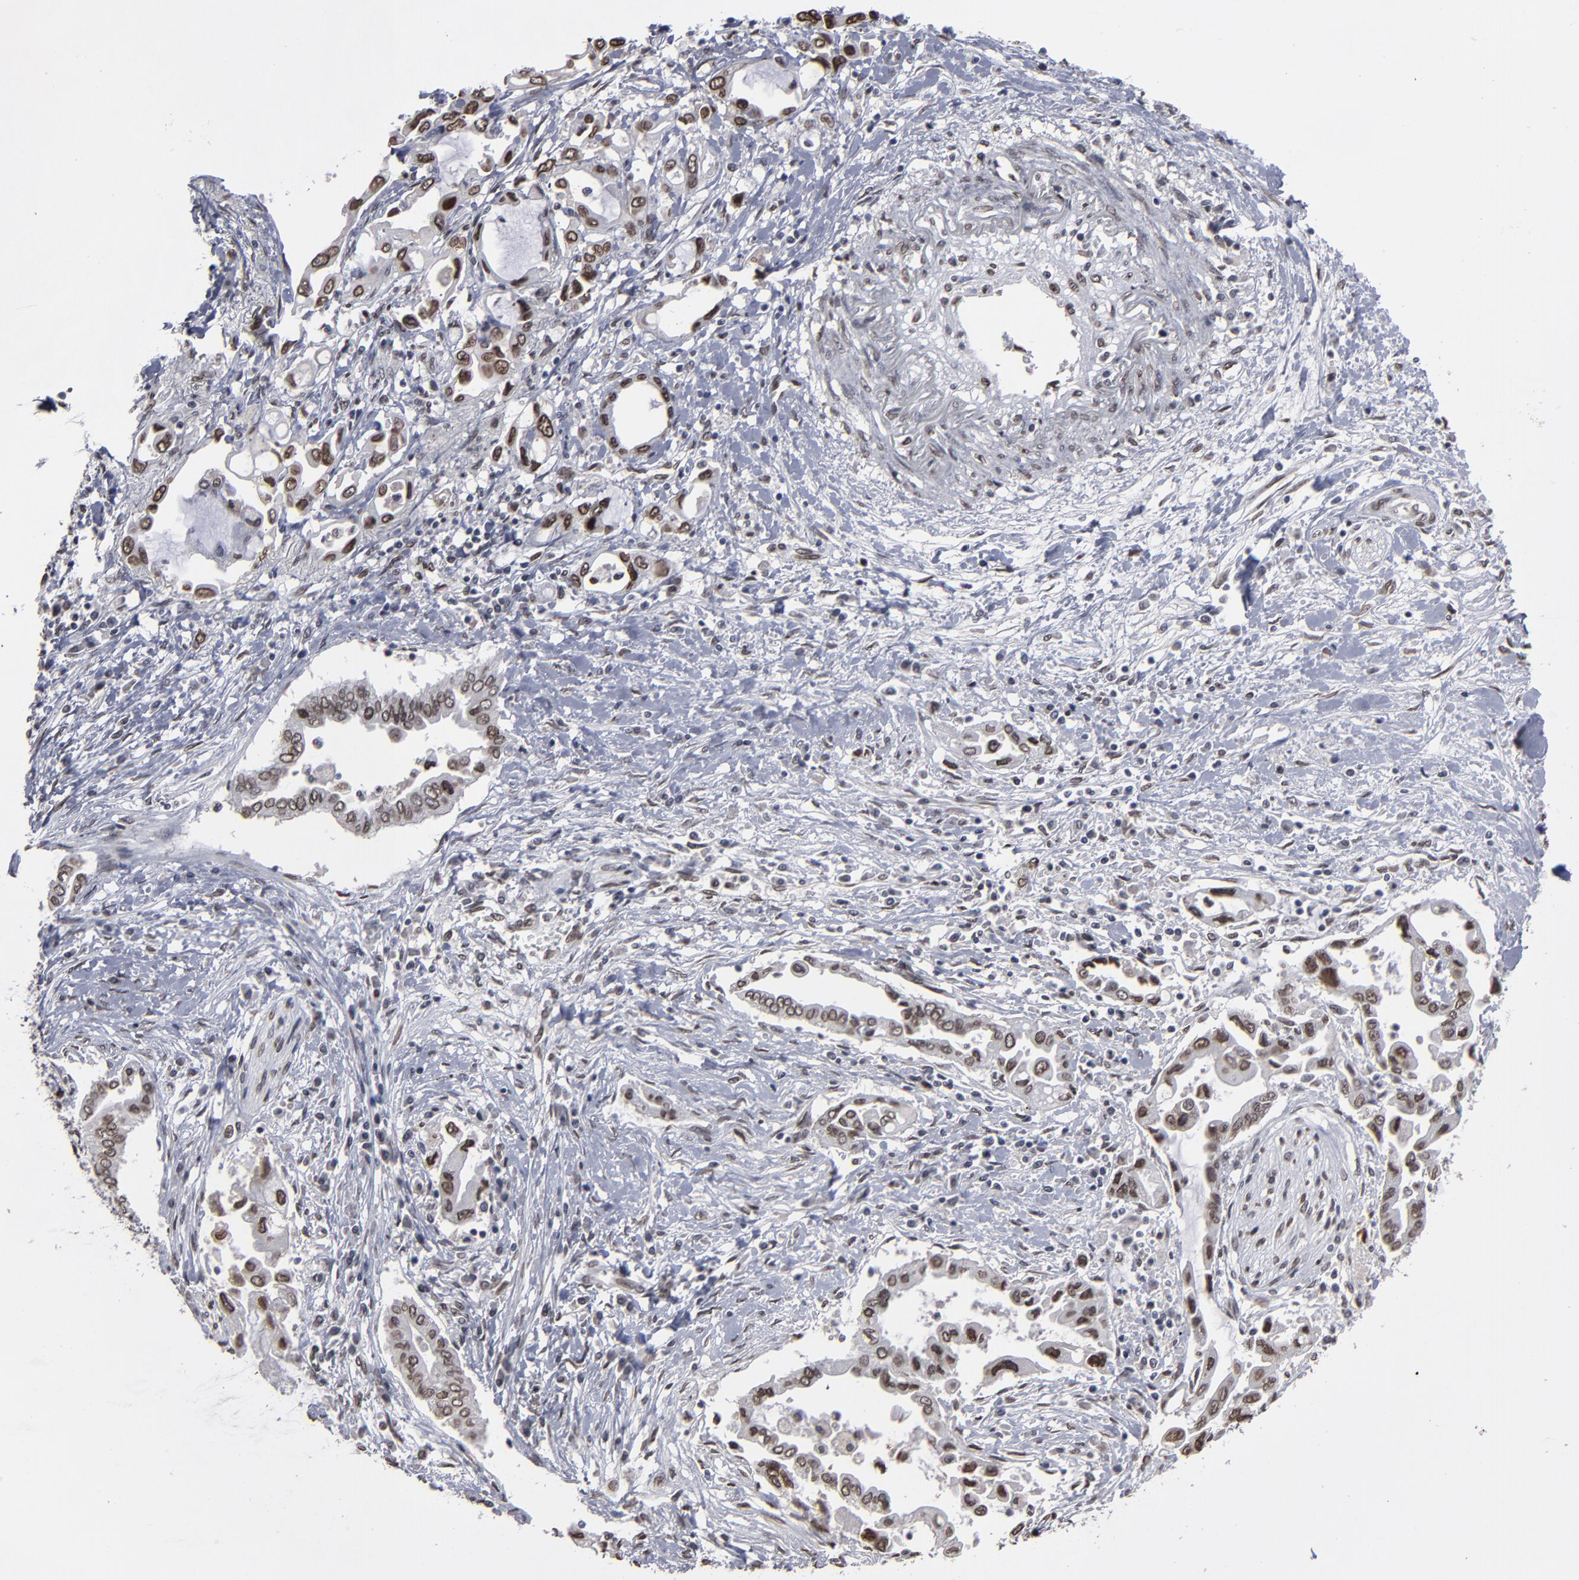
{"staining": {"intensity": "moderate", "quantity": "25%-75%", "location": "nuclear"}, "tissue": "pancreatic cancer", "cell_type": "Tumor cells", "image_type": "cancer", "snomed": [{"axis": "morphology", "description": "Adenocarcinoma, NOS"}, {"axis": "topography", "description": "Pancreas"}], "caption": "High-magnification brightfield microscopy of adenocarcinoma (pancreatic) stained with DAB (brown) and counterstained with hematoxylin (blue). tumor cells exhibit moderate nuclear expression is seen in about25%-75% of cells.", "gene": "BAZ1A", "patient": {"sex": "female", "age": 57}}